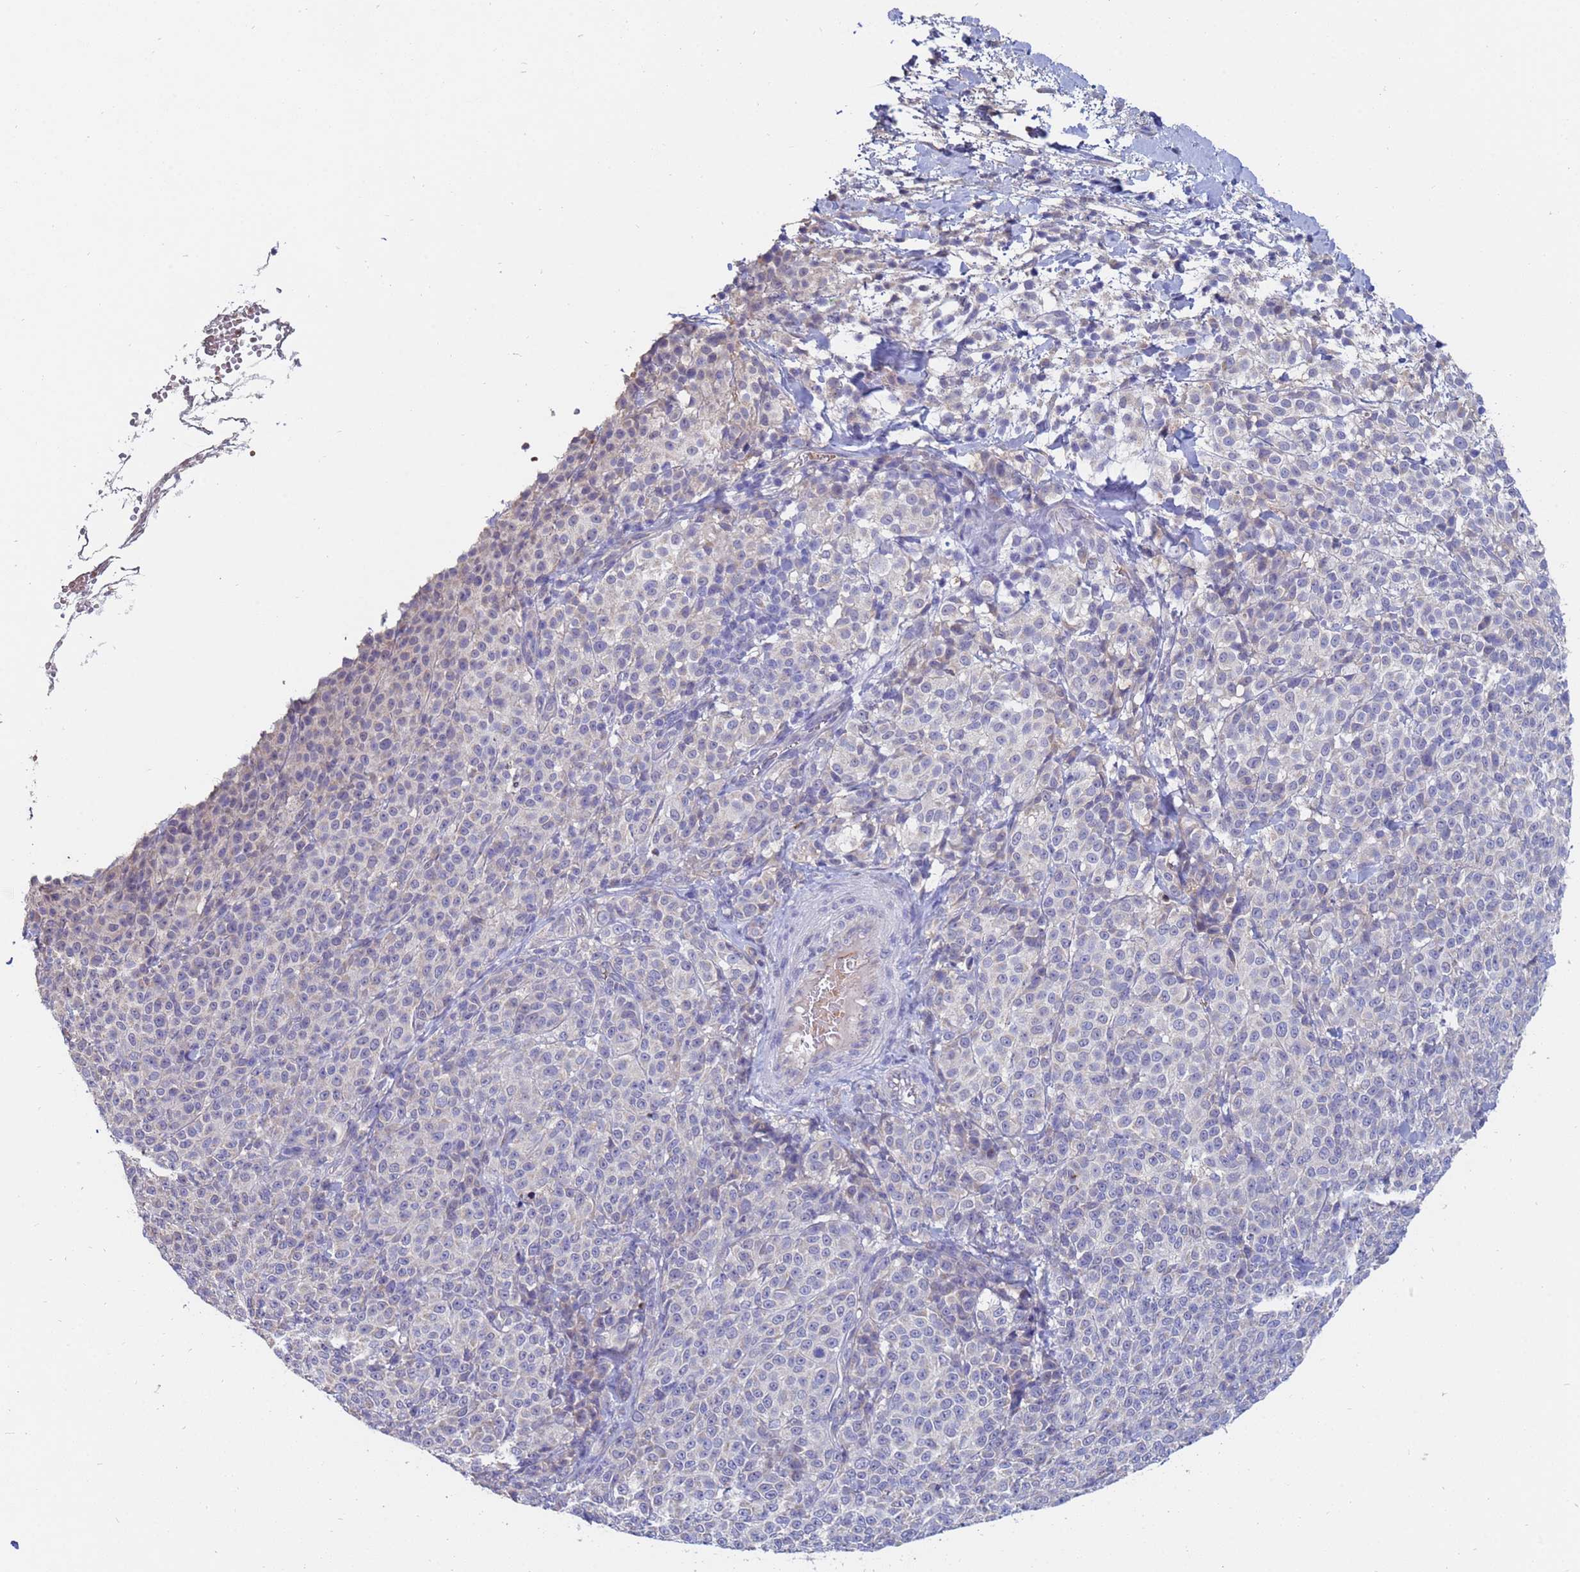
{"staining": {"intensity": "negative", "quantity": "none", "location": "none"}, "tissue": "melanoma", "cell_type": "Tumor cells", "image_type": "cancer", "snomed": [{"axis": "morphology", "description": "Normal tissue, NOS"}, {"axis": "morphology", "description": "Malignant melanoma, NOS"}, {"axis": "topography", "description": "Skin"}], "caption": "Tumor cells are negative for brown protein staining in malignant melanoma.", "gene": "IHO1", "patient": {"sex": "female", "age": 34}}